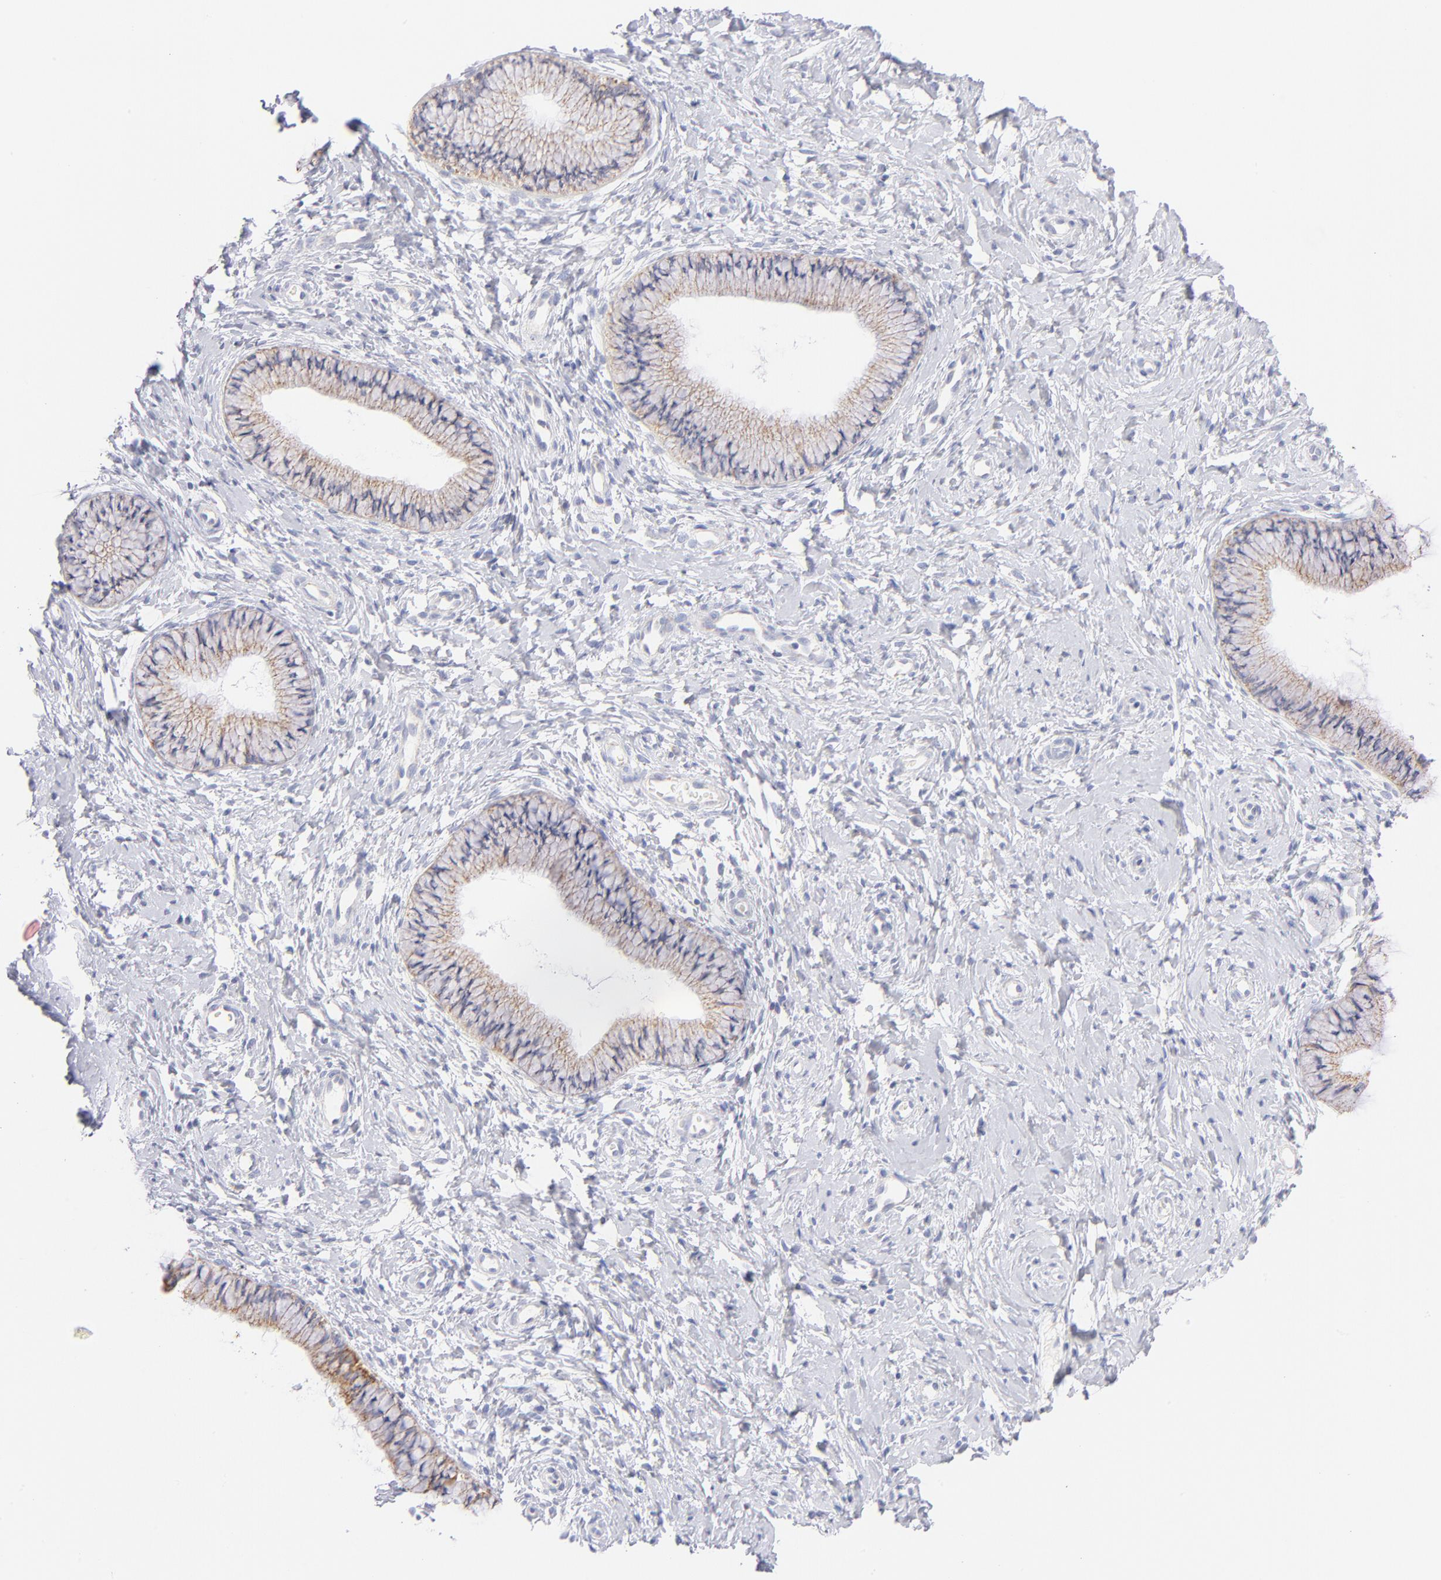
{"staining": {"intensity": "weak", "quantity": ">75%", "location": "cytoplasmic/membranous"}, "tissue": "cervix", "cell_type": "Glandular cells", "image_type": "normal", "snomed": [{"axis": "morphology", "description": "Normal tissue, NOS"}, {"axis": "topography", "description": "Cervix"}], "caption": "Immunohistochemical staining of benign human cervix reveals weak cytoplasmic/membranous protein staining in approximately >75% of glandular cells.", "gene": "AIFM1", "patient": {"sex": "female", "age": 46}}